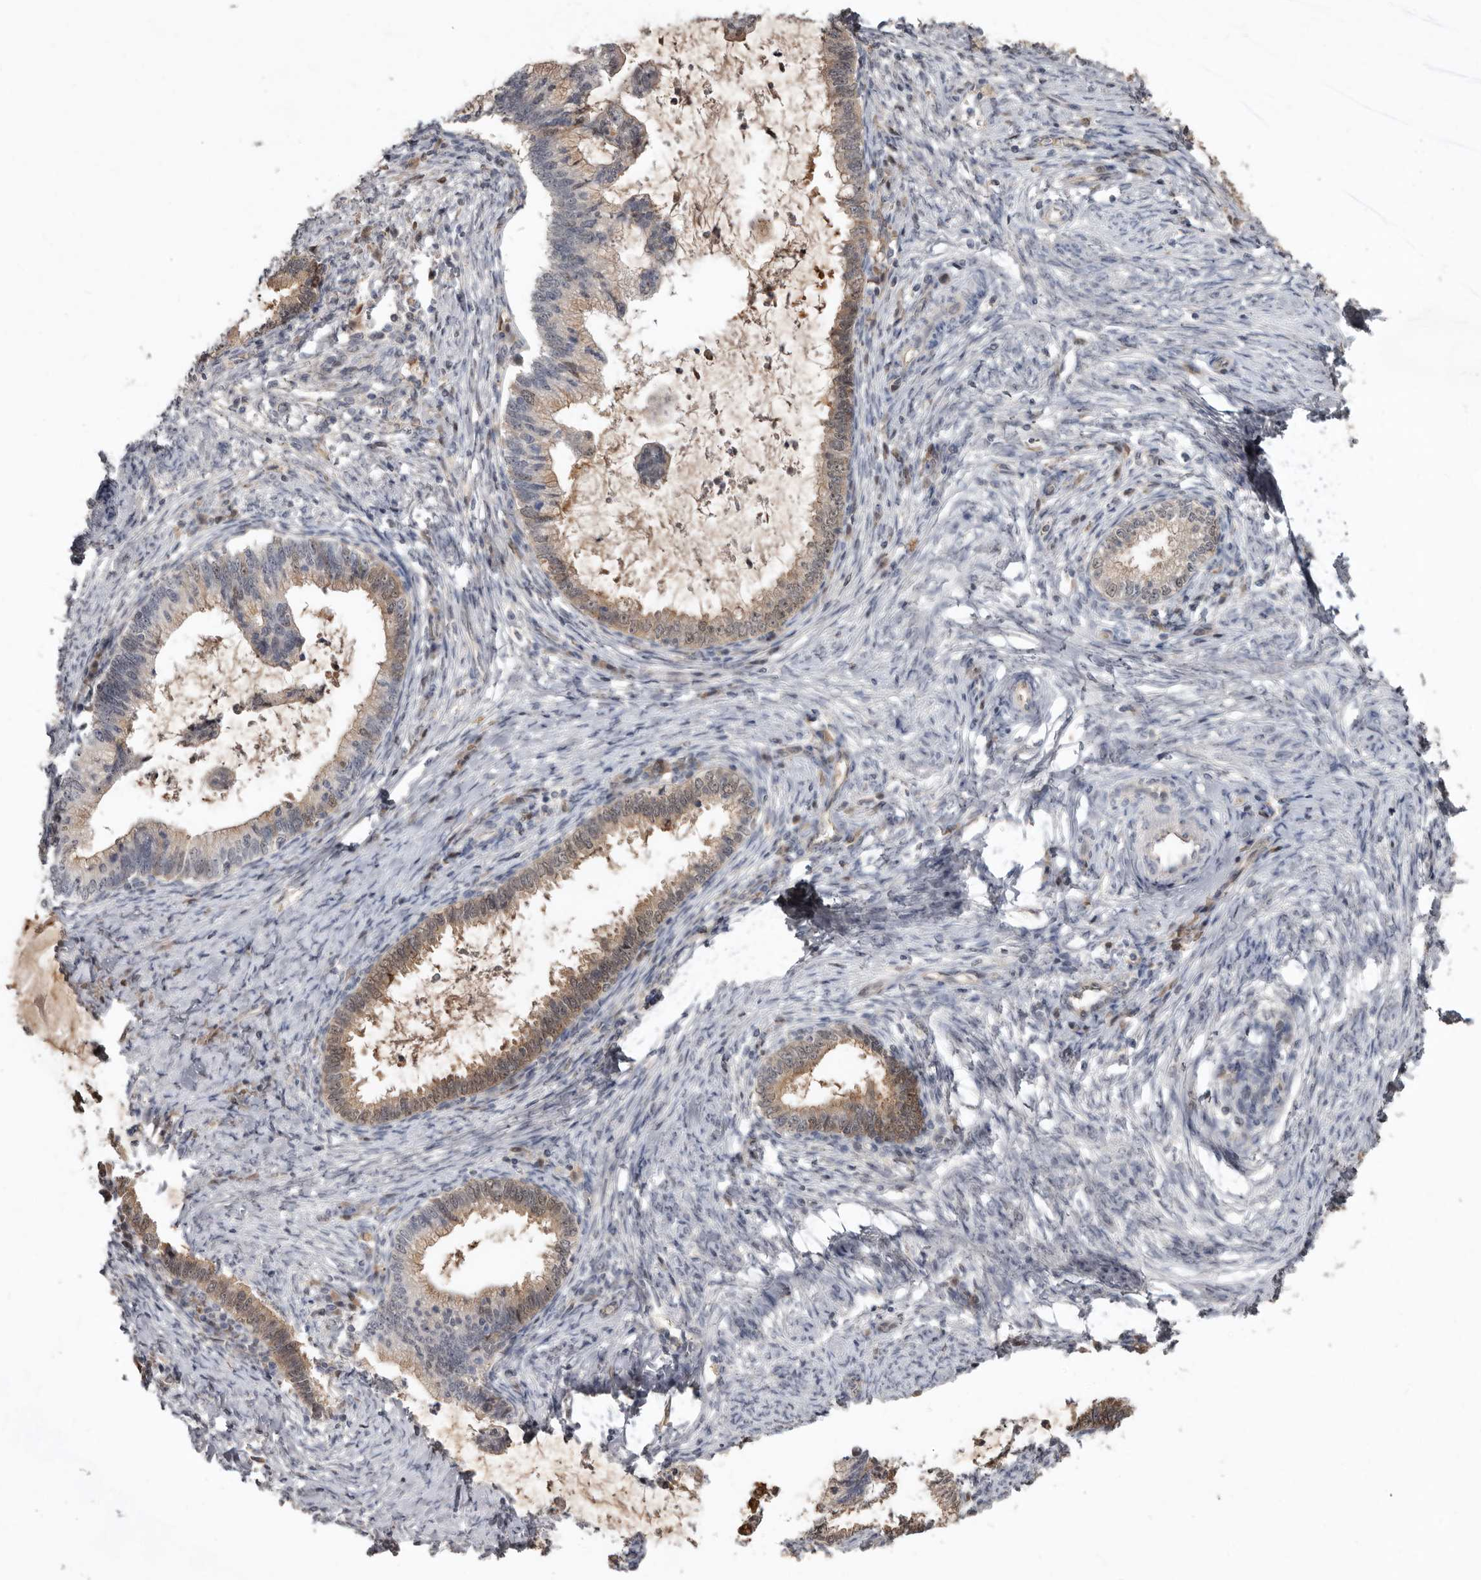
{"staining": {"intensity": "moderate", "quantity": ">75%", "location": "cytoplasmic/membranous"}, "tissue": "cervical cancer", "cell_type": "Tumor cells", "image_type": "cancer", "snomed": [{"axis": "morphology", "description": "Adenocarcinoma, NOS"}, {"axis": "topography", "description": "Cervix"}], "caption": "Cervical cancer (adenocarcinoma) tissue demonstrates moderate cytoplasmic/membranous staining in approximately >75% of tumor cells", "gene": "RBKS", "patient": {"sex": "female", "age": 36}}